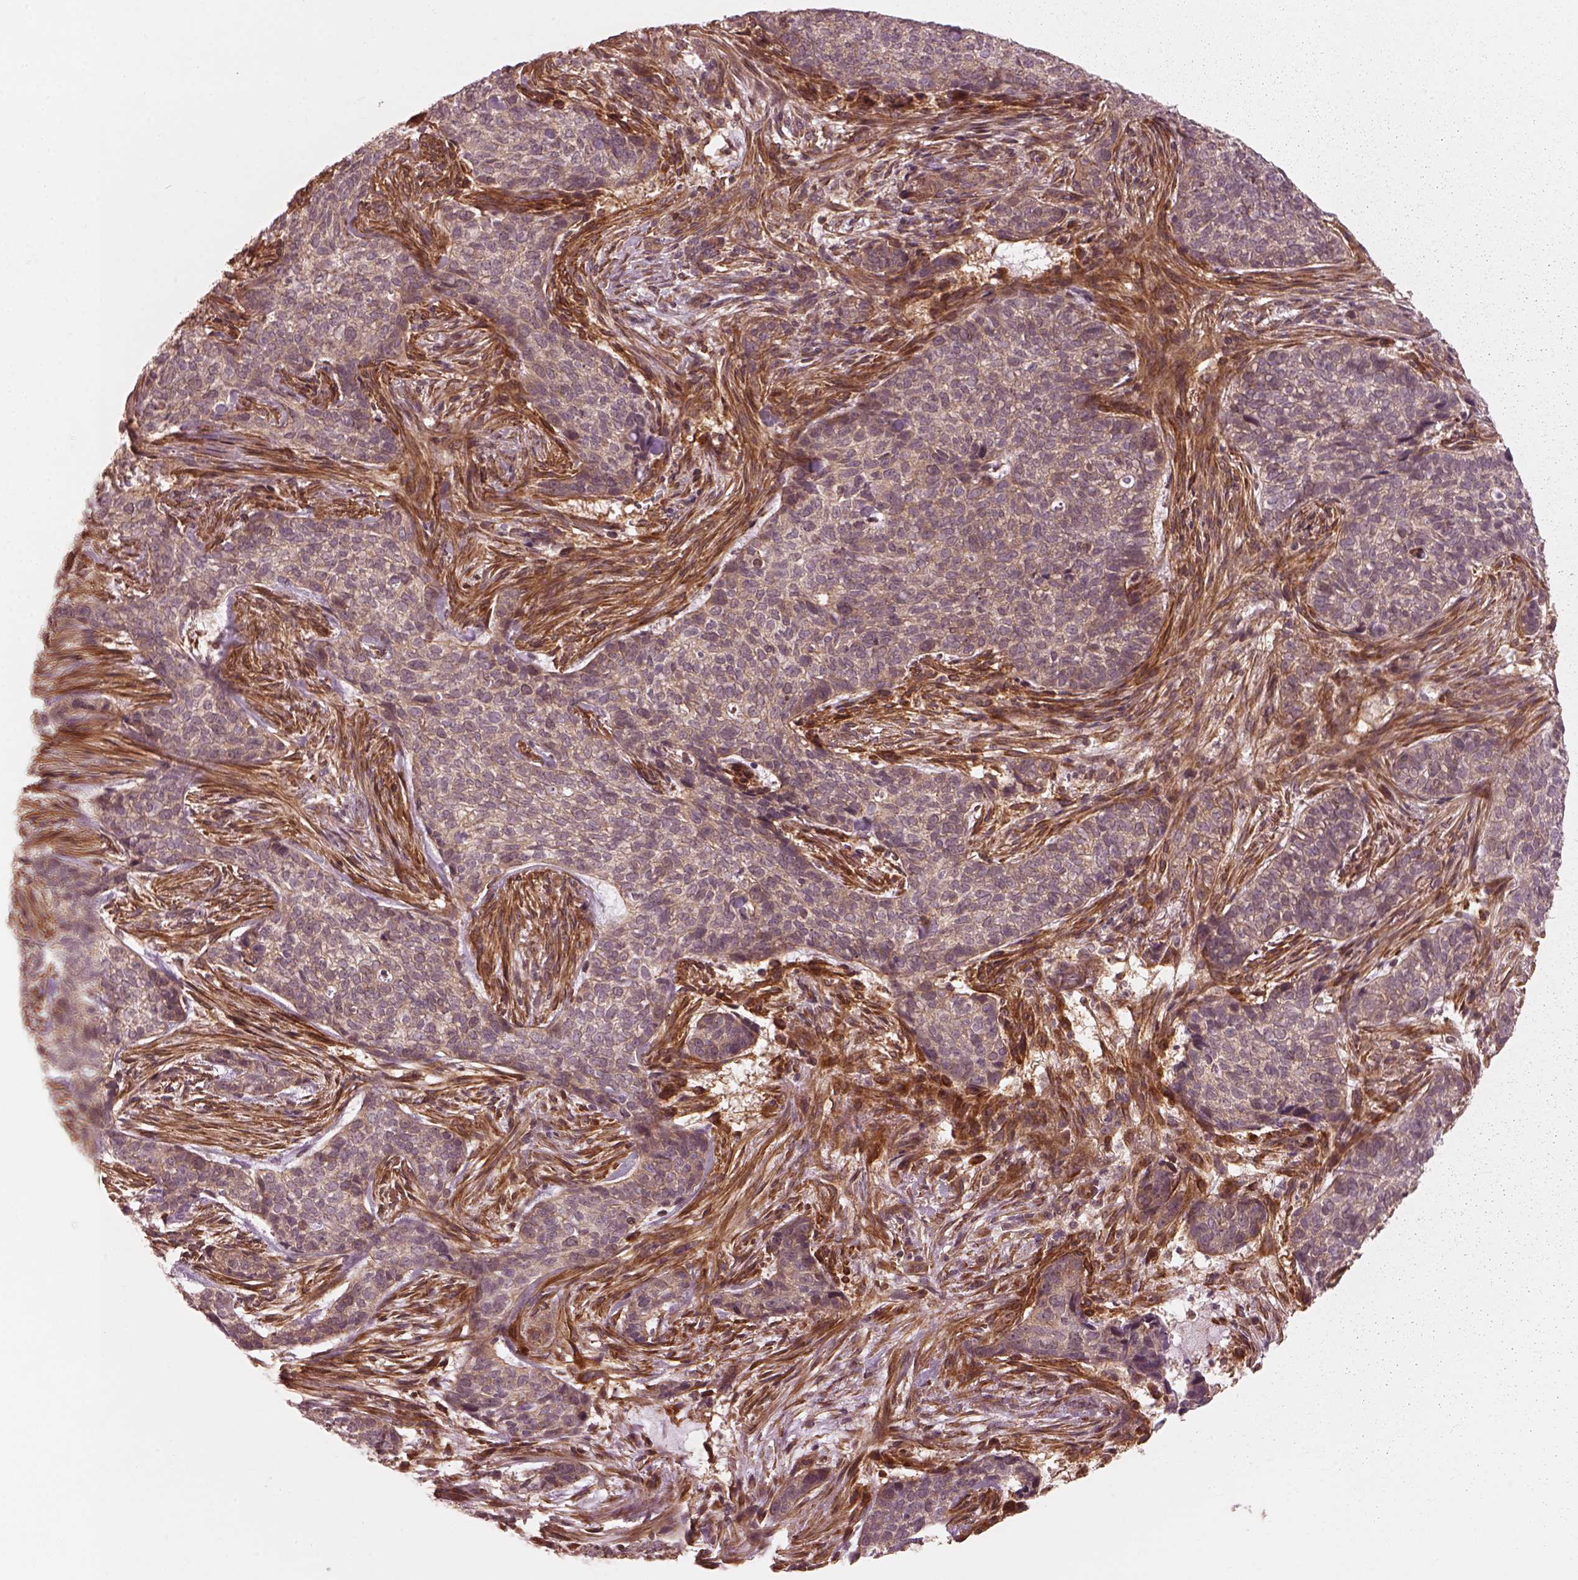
{"staining": {"intensity": "weak", "quantity": "<25%", "location": "cytoplasmic/membranous"}, "tissue": "skin cancer", "cell_type": "Tumor cells", "image_type": "cancer", "snomed": [{"axis": "morphology", "description": "Basal cell carcinoma"}, {"axis": "topography", "description": "Skin"}], "caption": "A high-resolution image shows immunohistochemistry (IHC) staining of skin cancer (basal cell carcinoma), which reveals no significant staining in tumor cells.", "gene": "FAM107B", "patient": {"sex": "female", "age": 69}}